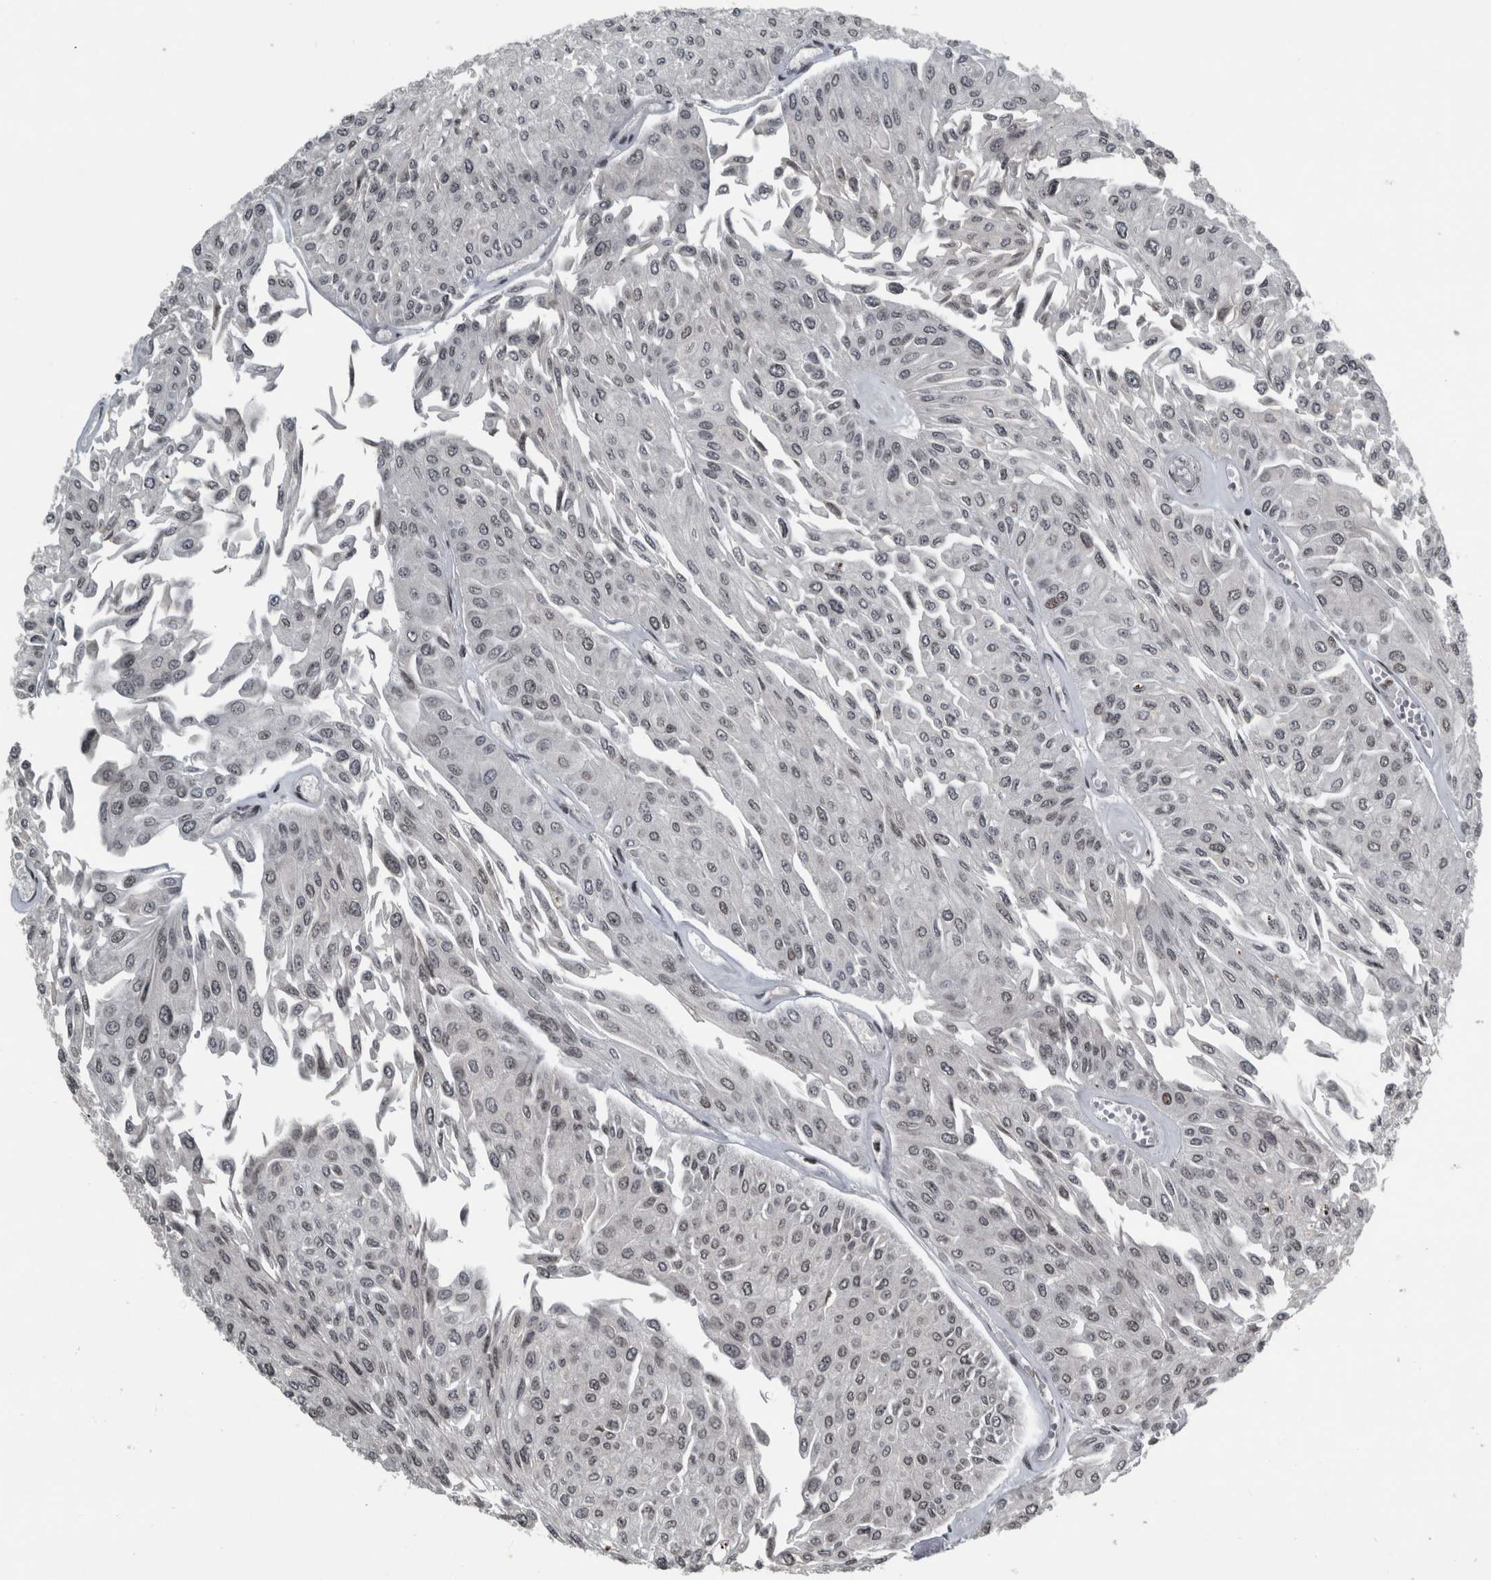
{"staining": {"intensity": "weak", "quantity": "25%-75%", "location": "nuclear"}, "tissue": "urothelial cancer", "cell_type": "Tumor cells", "image_type": "cancer", "snomed": [{"axis": "morphology", "description": "Urothelial carcinoma, Low grade"}, {"axis": "topography", "description": "Urinary bladder"}], "caption": "Weak nuclear protein positivity is identified in about 25%-75% of tumor cells in urothelial cancer.", "gene": "UNC50", "patient": {"sex": "male", "age": 67}}